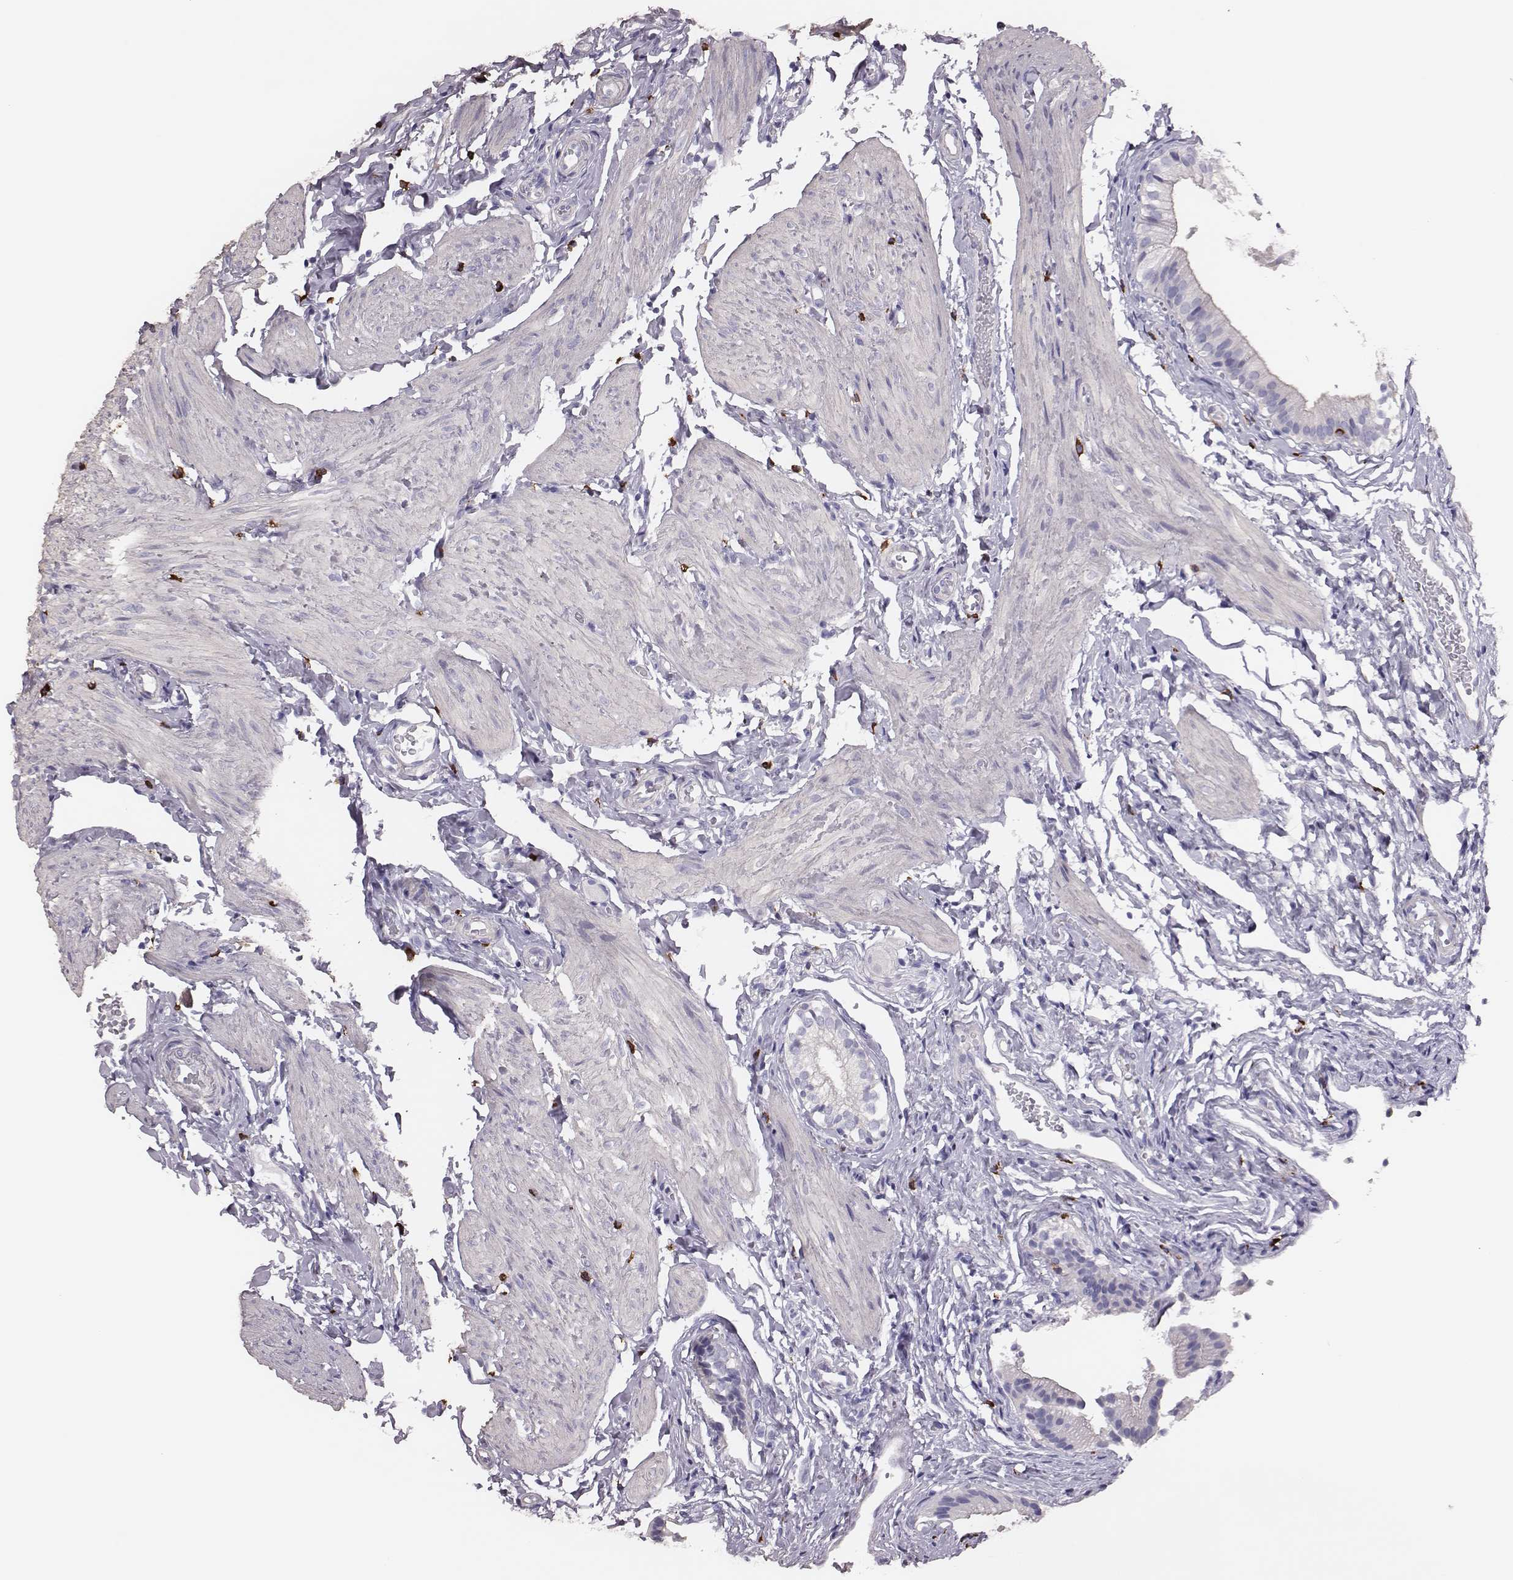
{"staining": {"intensity": "negative", "quantity": "none", "location": "none"}, "tissue": "gallbladder", "cell_type": "Glandular cells", "image_type": "normal", "snomed": [{"axis": "morphology", "description": "Normal tissue, NOS"}, {"axis": "topography", "description": "Gallbladder"}], "caption": "This is an immunohistochemistry (IHC) image of normal gallbladder. There is no expression in glandular cells.", "gene": "P2RY10", "patient": {"sex": "female", "age": 47}}